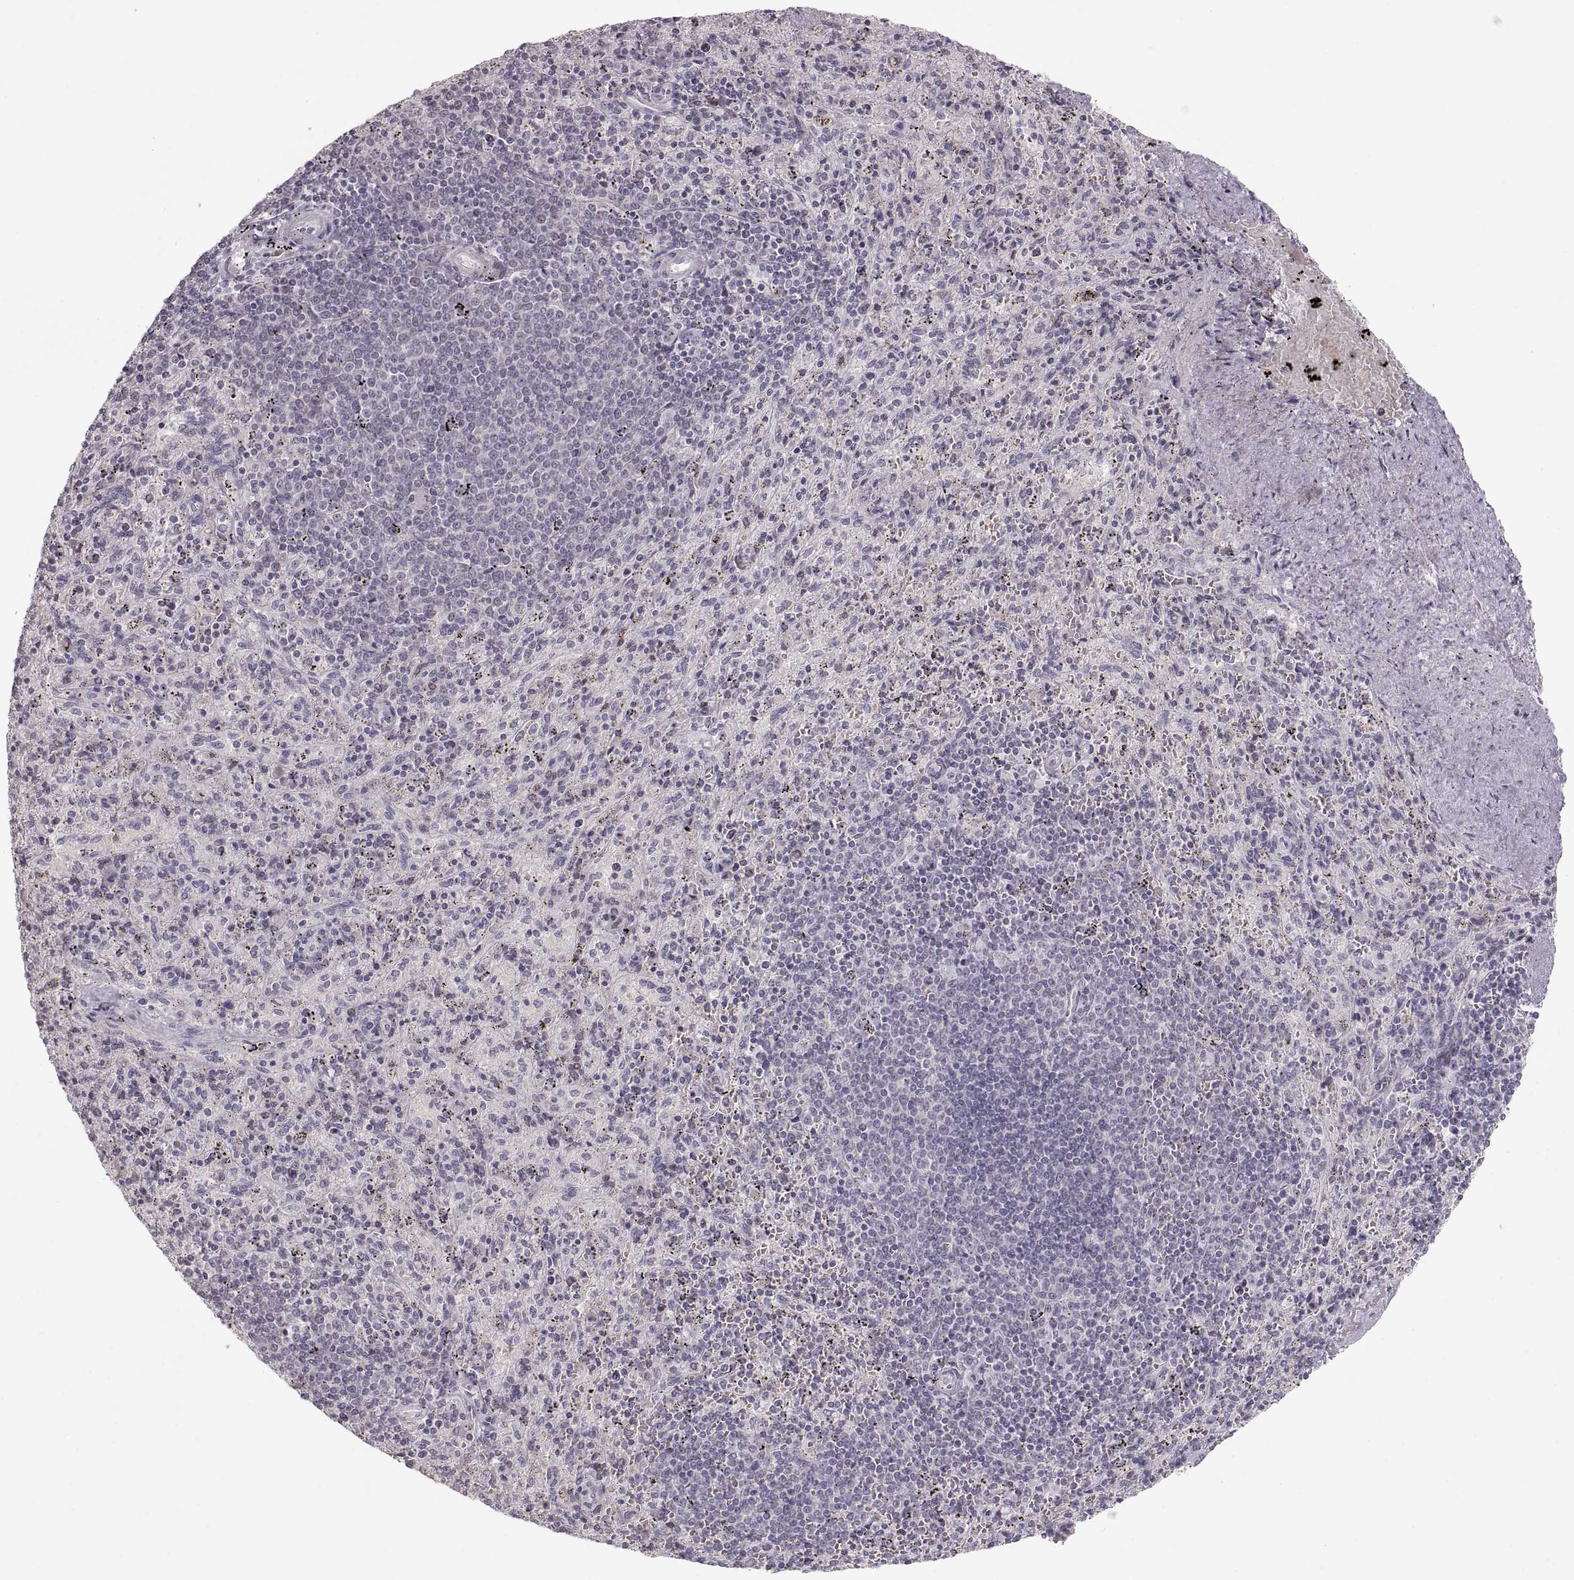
{"staining": {"intensity": "negative", "quantity": "none", "location": "none"}, "tissue": "spleen", "cell_type": "Cells in red pulp", "image_type": "normal", "snomed": [{"axis": "morphology", "description": "Normal tissue, NOS"}, {"axis": "topography", "description": "Spleen"}], "caption": "This image is of benign spleen stained with immunohistochemistry (IHC) to label a protein in brown with the nuclei are counter-stained blue. There is no positivity in cells in red pulp.", "gene": "PCSK2", "patient": {"sex": "male", "age": 57}}